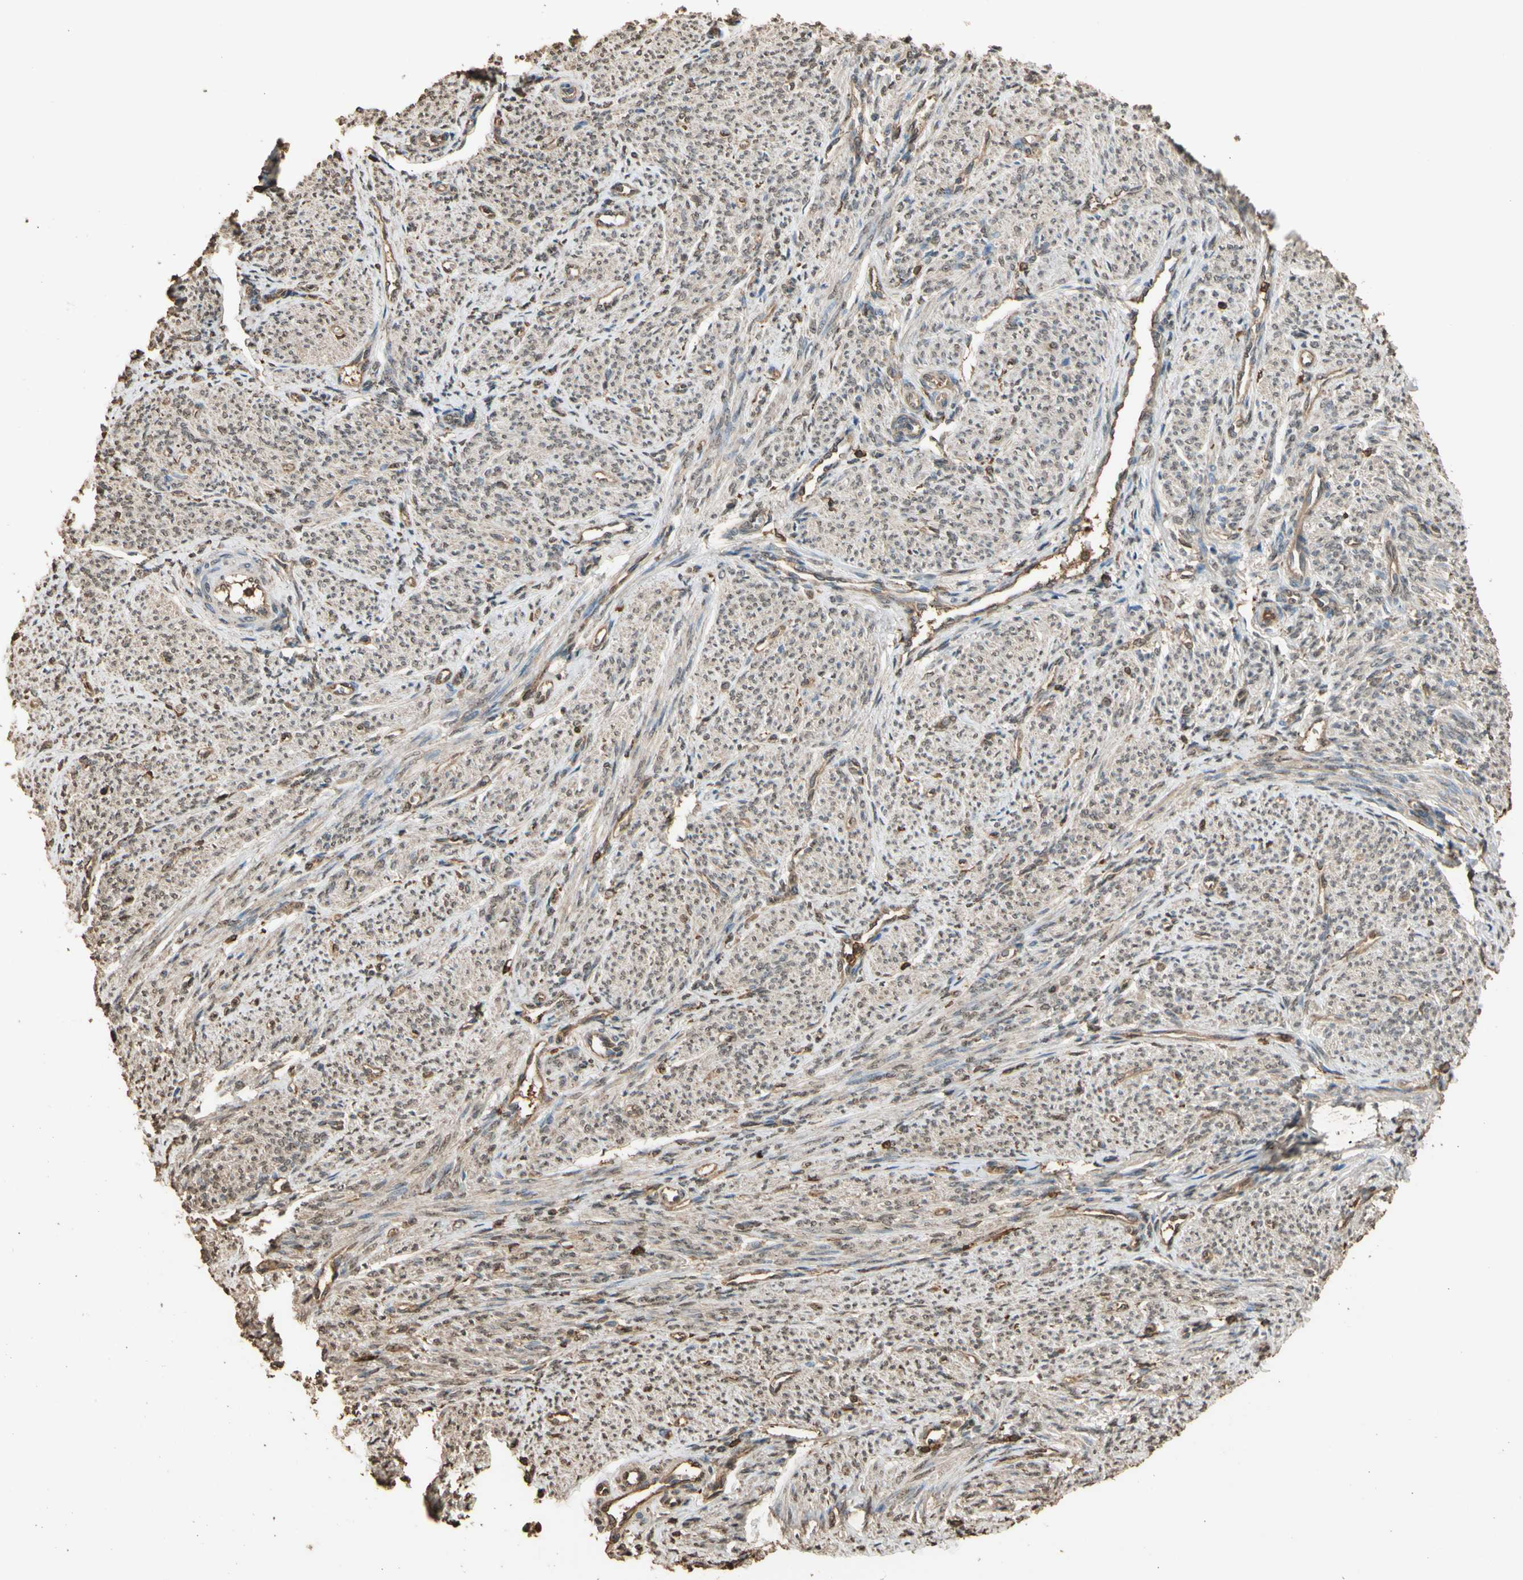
{"staining": {"intensity": "weak", "quantity": ">75%", "location": "cytoplasmic/membranous,nuclear"}, "tissue": "smooth muscle", "cell_type": "Smooth muscle cells", "image_type": "normal", "snomed": [{"axis": "morphology", "description": "Normal tissue, NOS"}, {"axis": "topography", "description": "Smooth muscle"}], "caption": "Protein staining of unremarkable smooth muscle demonstrates weak cytoplasmic/membranous,nuclear positivity in approximately >75% of smooth muscle cells.", "gene": "TNFSF13B", "patient": {"sex": "female", "age": 65}}